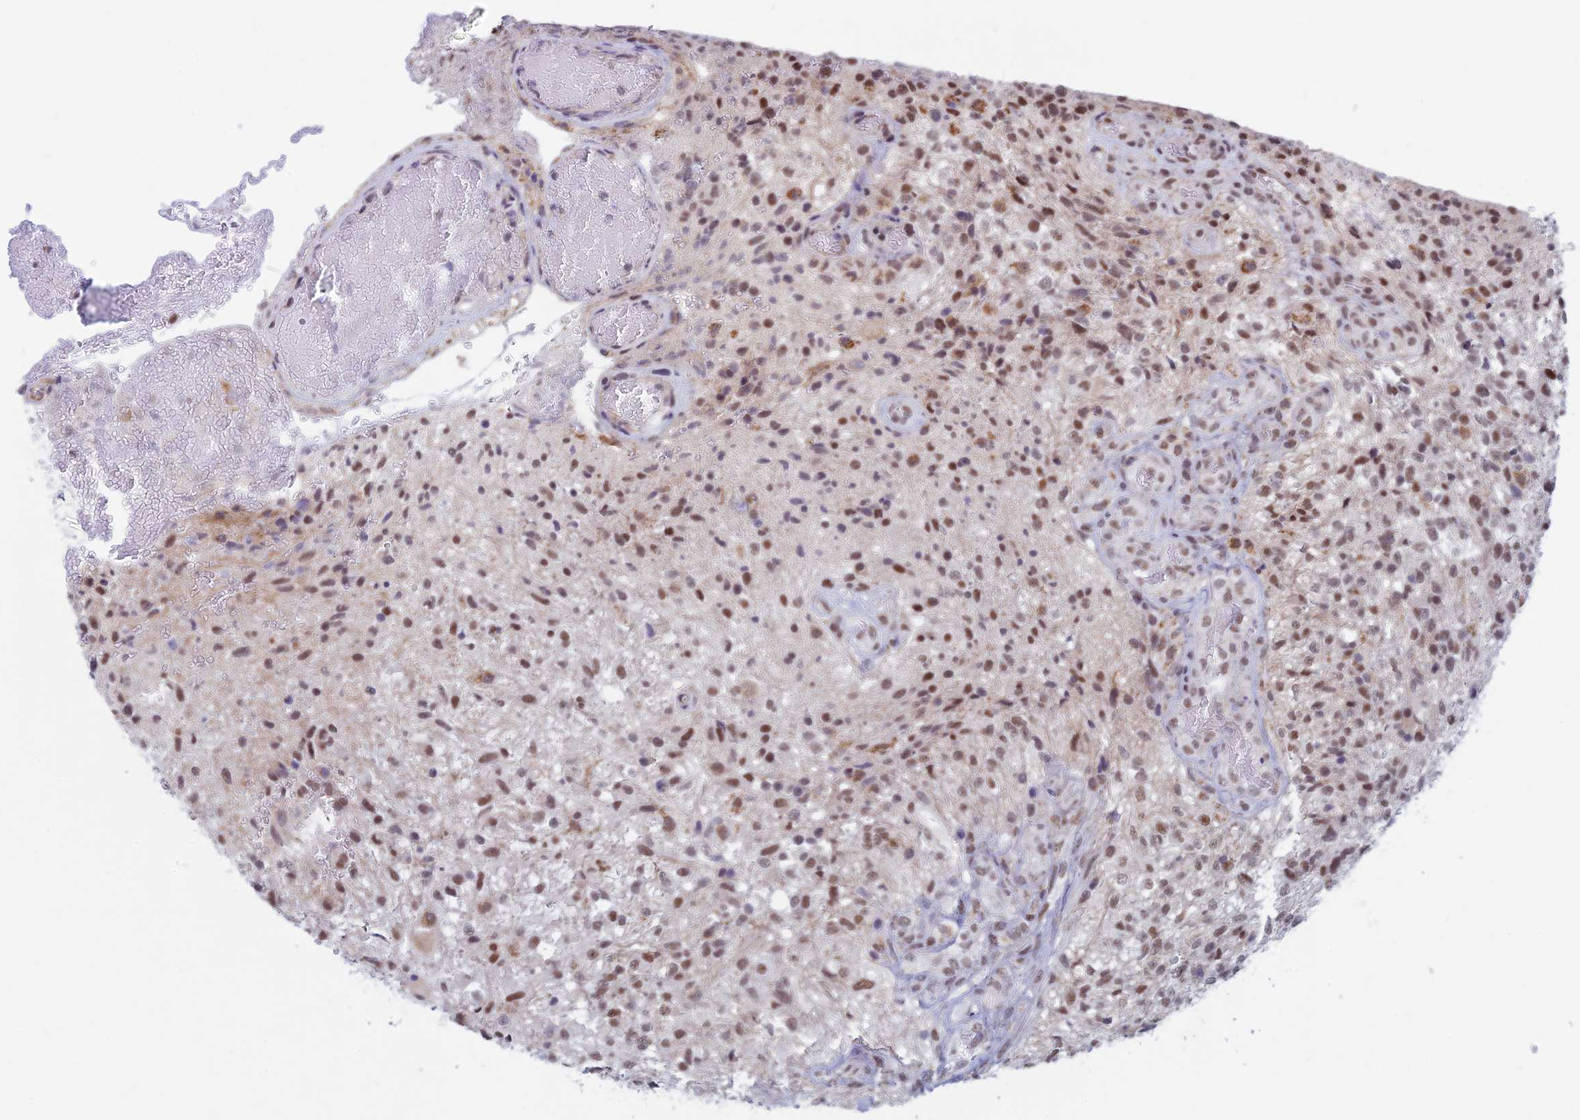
{"staining": {"intensity": "moderate", "quantity": ">75%", "location": "nuclear"}, "tissue": "glioma", "cell_type": "Tumor cells", "image_type": "cancer", "snomed": [{"axis": "morphology", "description": "Glioma, malignant, High grade"}, {"axis": "topography", "description": "Brain"}], "caption": "Tumor cells display medium levels of moderate nuclear staining in approximately >75% of cells in human high-grade glioma (malignant).", "gene": "ASH2L", "patient": {"sex": "male", "age": 56}}